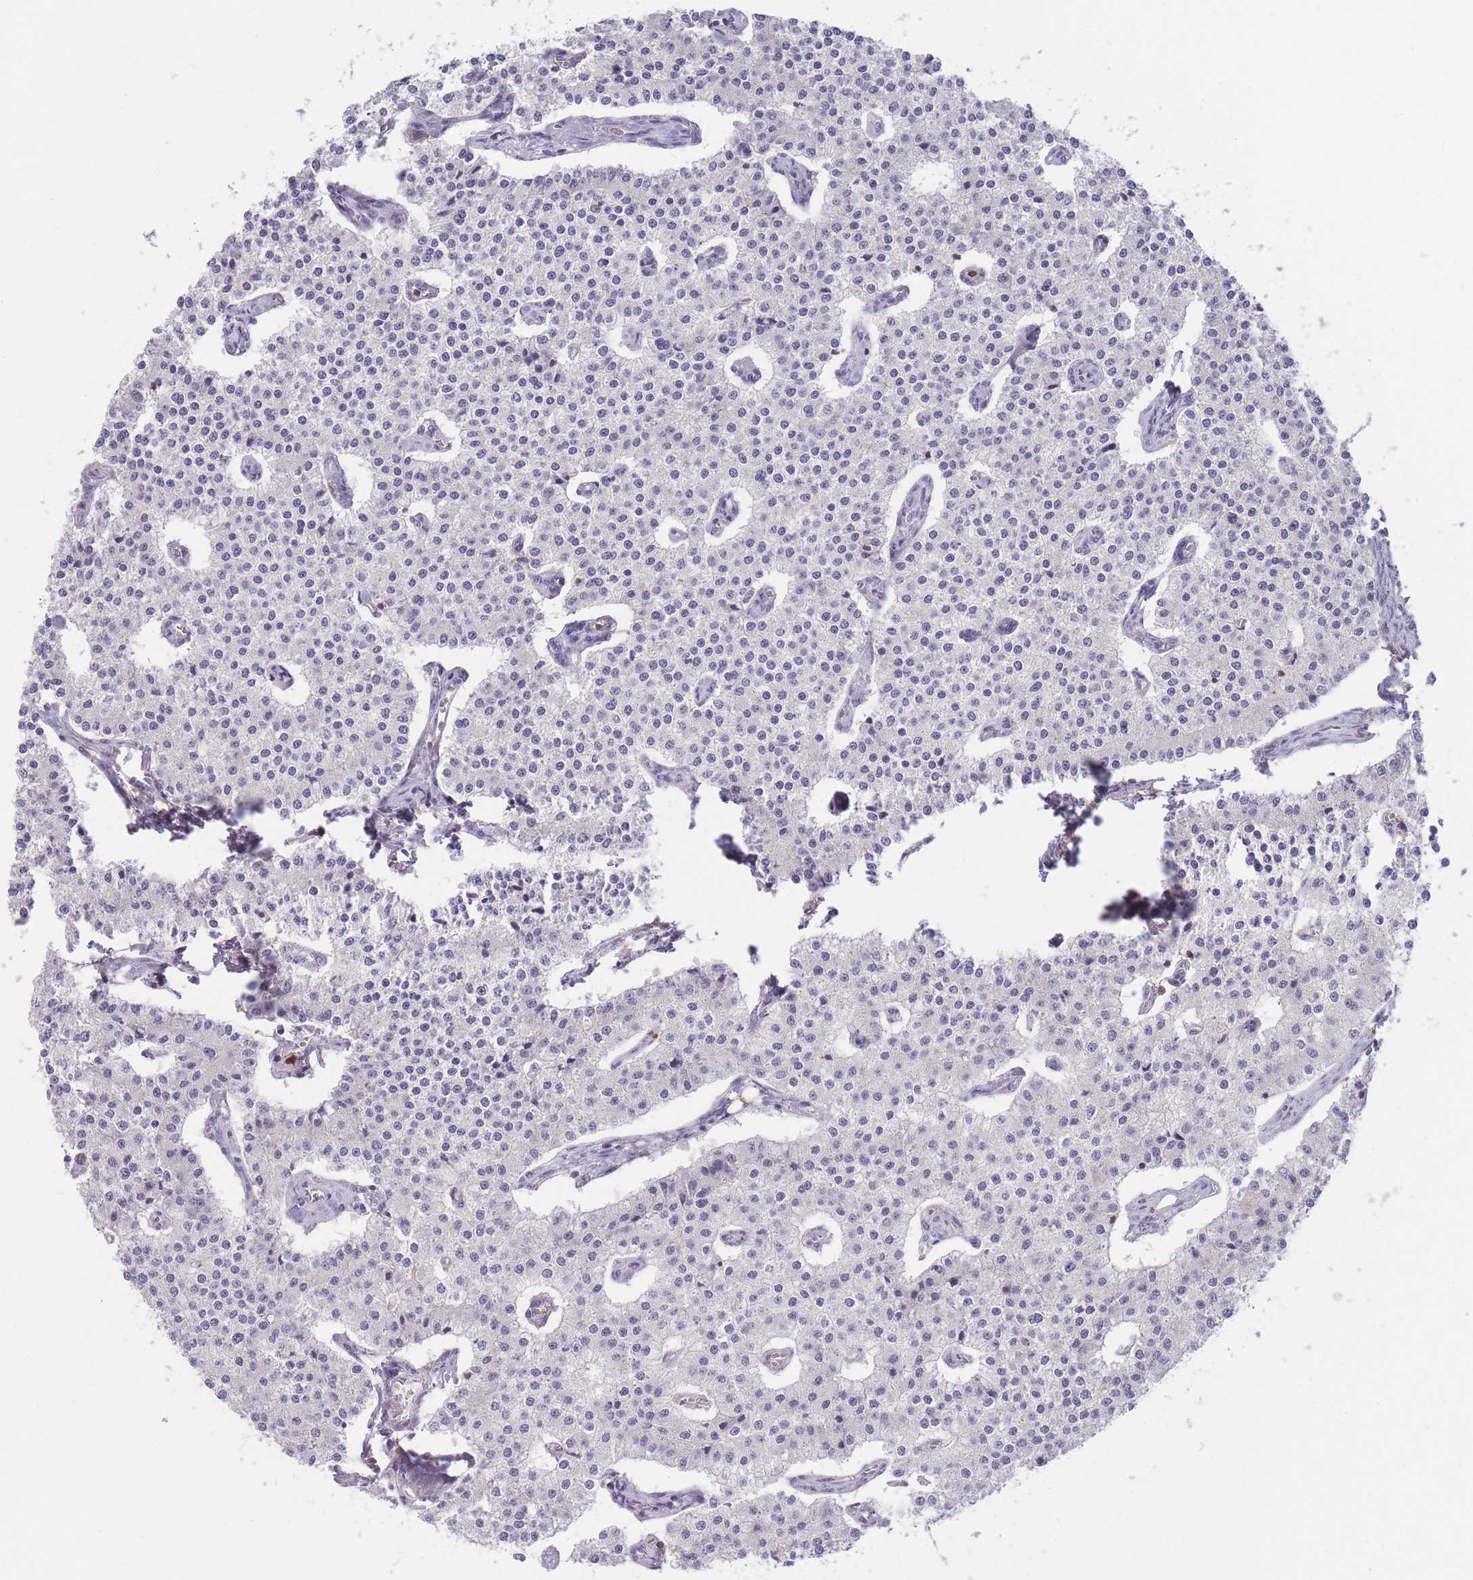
{"staining": {"intensity": "negative", "quantity": "none", "location": "none"}, "tissue": "carcinoid", "cell_type": "Tumor cells", "image_type": "cancer", "snomed": [{"axis": "morphology", "description": "Carcinoid, malignant, NOS"}, {"axis": "topography", "description": "Colon"}], "caption": "This is an immunohistochemistry histopathology image of carcinoid (malignant). There is no positivity in tumor cells.", "gene": "ST3GAL4", "patient": {"sex": "female", "age": 52}}